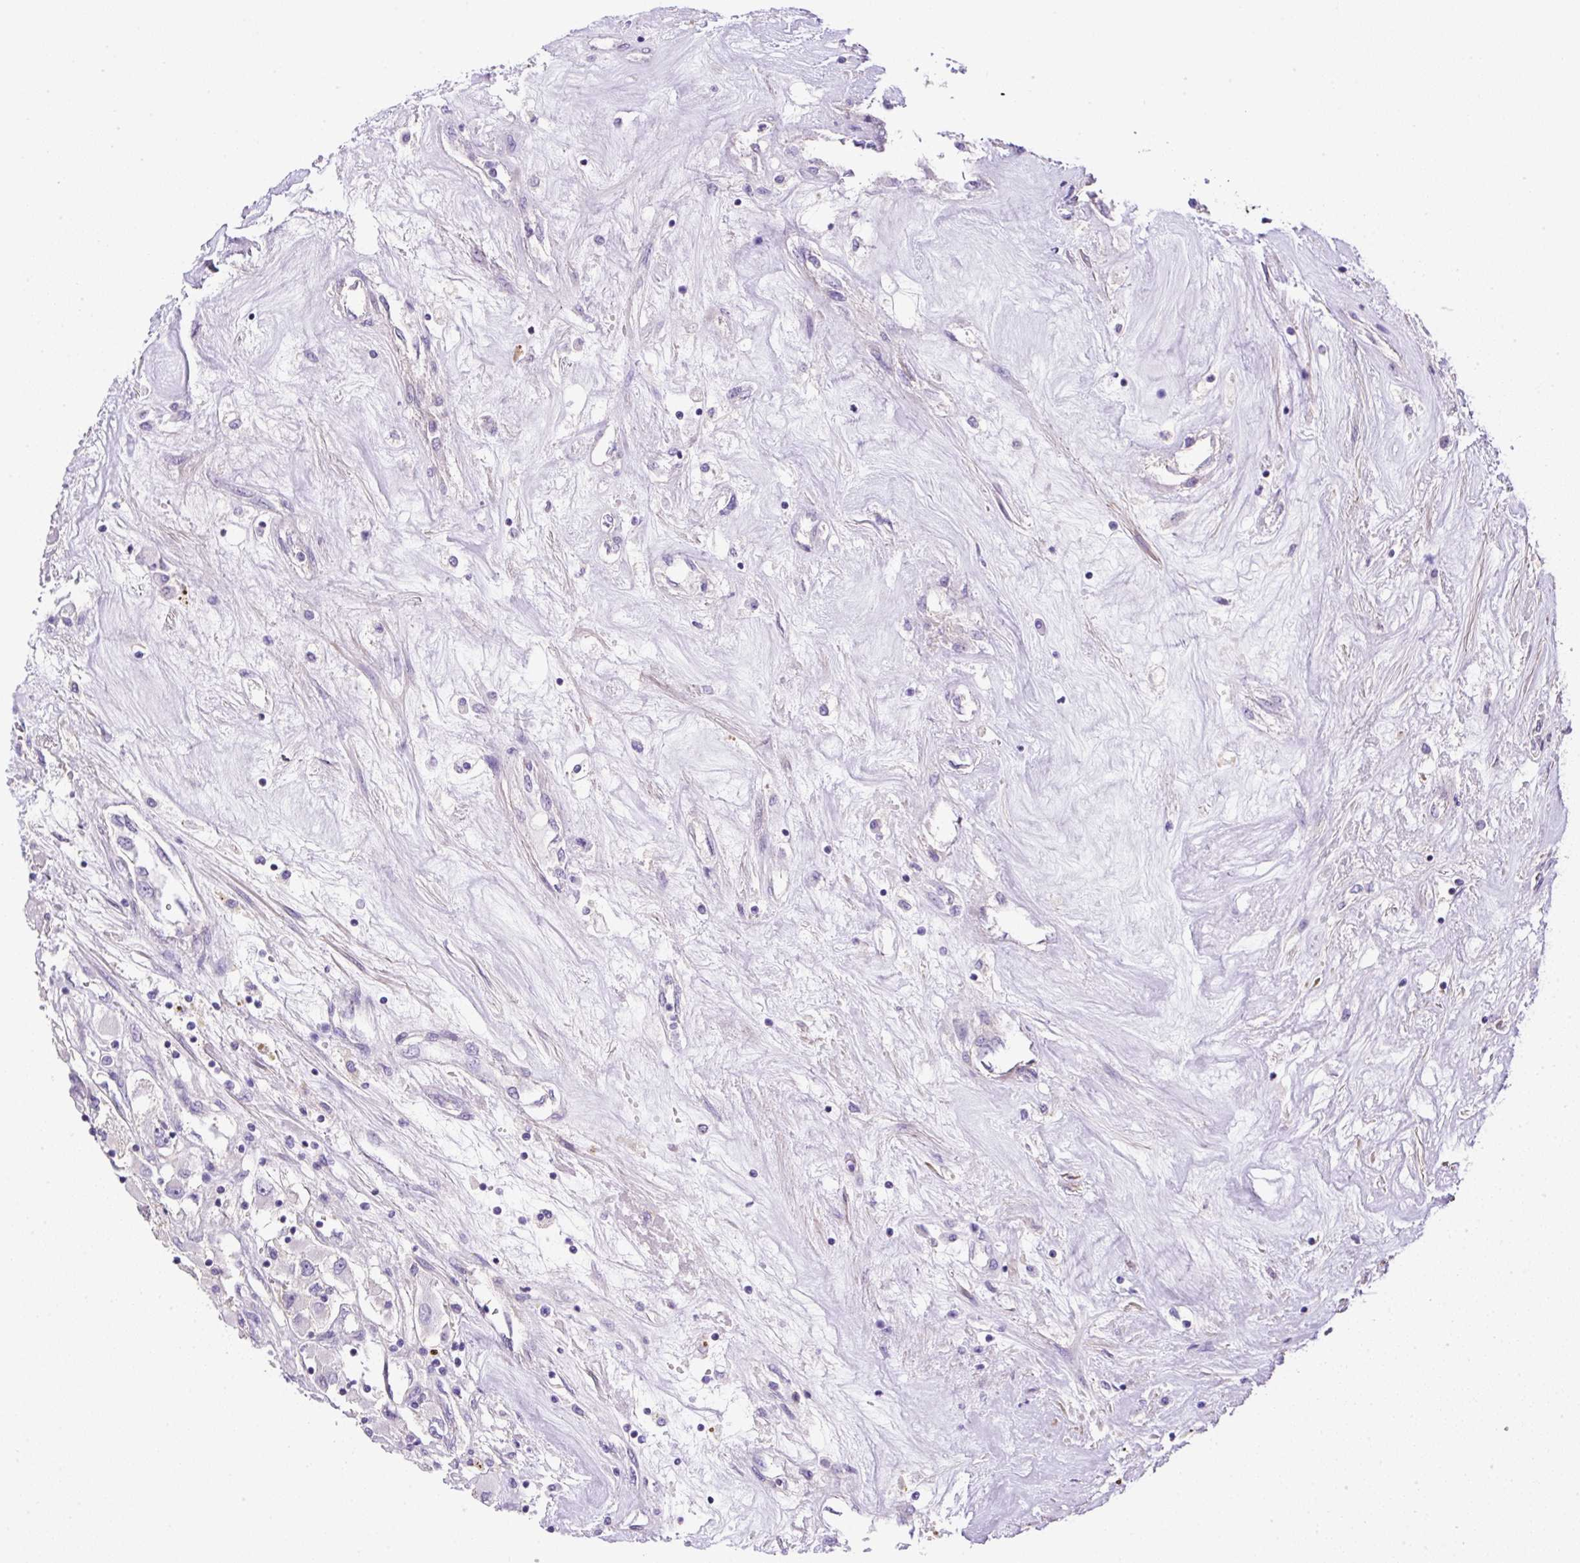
{"staining": {"intensity": "negative", "quantity": "none", "location": "none"}, "tissue": "renal cancer", "cell_type": "Tumor cells", "image_type": "cancer", "snomed": [{"axis": "morphology", "description": "Adenocarcinoma, NOS"}, {"axis": "topography", "description": "Kidney"}], "caption": "The immunohistochemistry micrograph has no significant expression in tumor cells of renal cancer (adenocarcinoma) tissue. Brightfield microscopy of immunohistochemistry stained with DAB (3,3'-diaminobenzidine) (brown) and hematoxylin (blue), captured at high magnification.", "gene": "NPTN", "patient": {"sex": "female", "age": 52}}